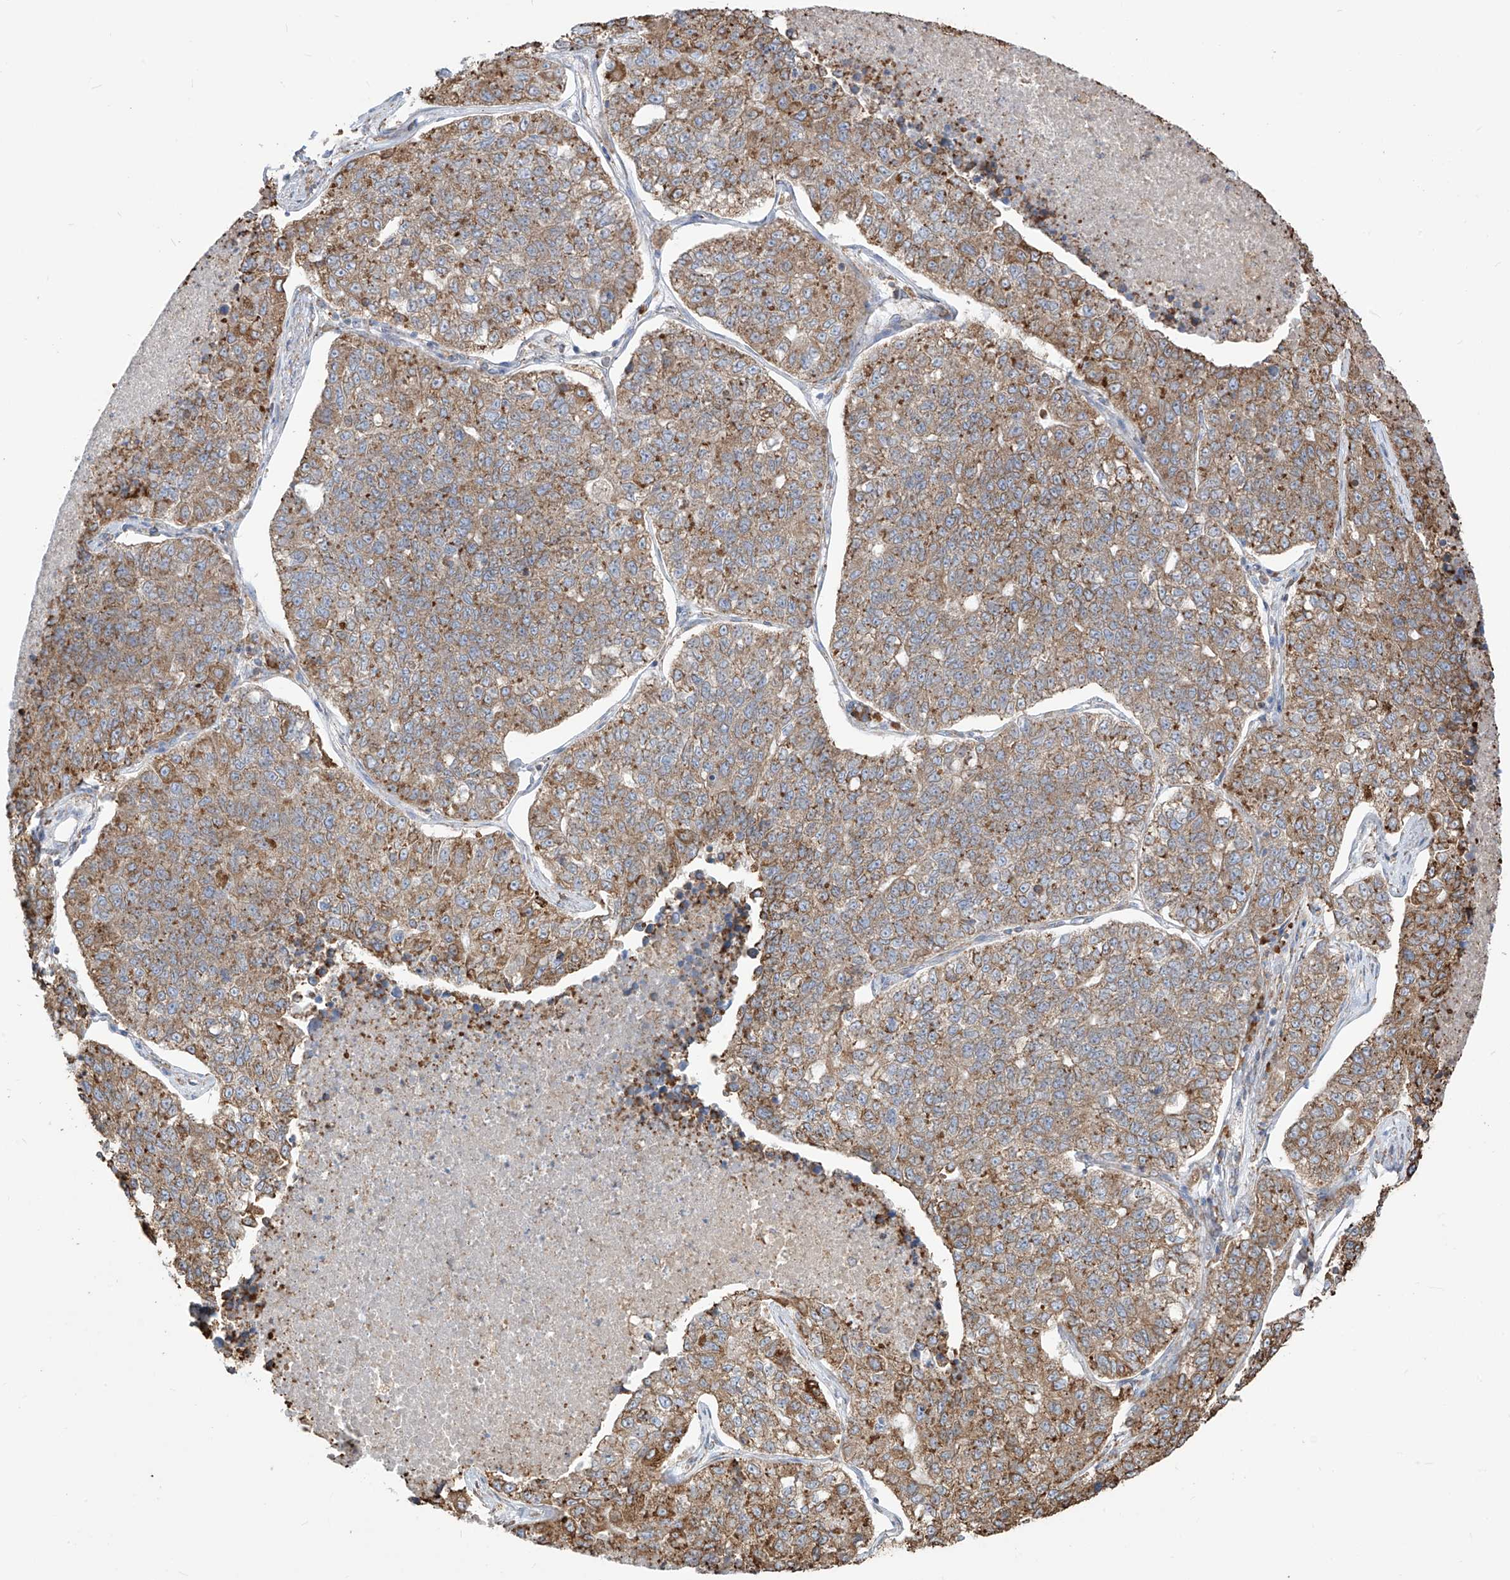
{"staining": {"intensity": "moderate", "quantity": "25%-75%", "location": "cytoplasmic/membranous"}, "tissue": "lung cancer", "cell_type": "Tumor cells", "image_type": "cancer", "snomed": [{"axis": "morphology", "description": "Adenocarcinoma, NOS"}, {"axis": "topography", "description": "Lung"}], "caption": "An image showing moderate cytoplasmic/membranous staining in approximately 25%-75% of tumor cells in lung cancer (adenocarcinoma), as visualized by brown immunohistochemical staining.", "gene": "PDIA6", "patient": {"sex": "male", "age": 49}}